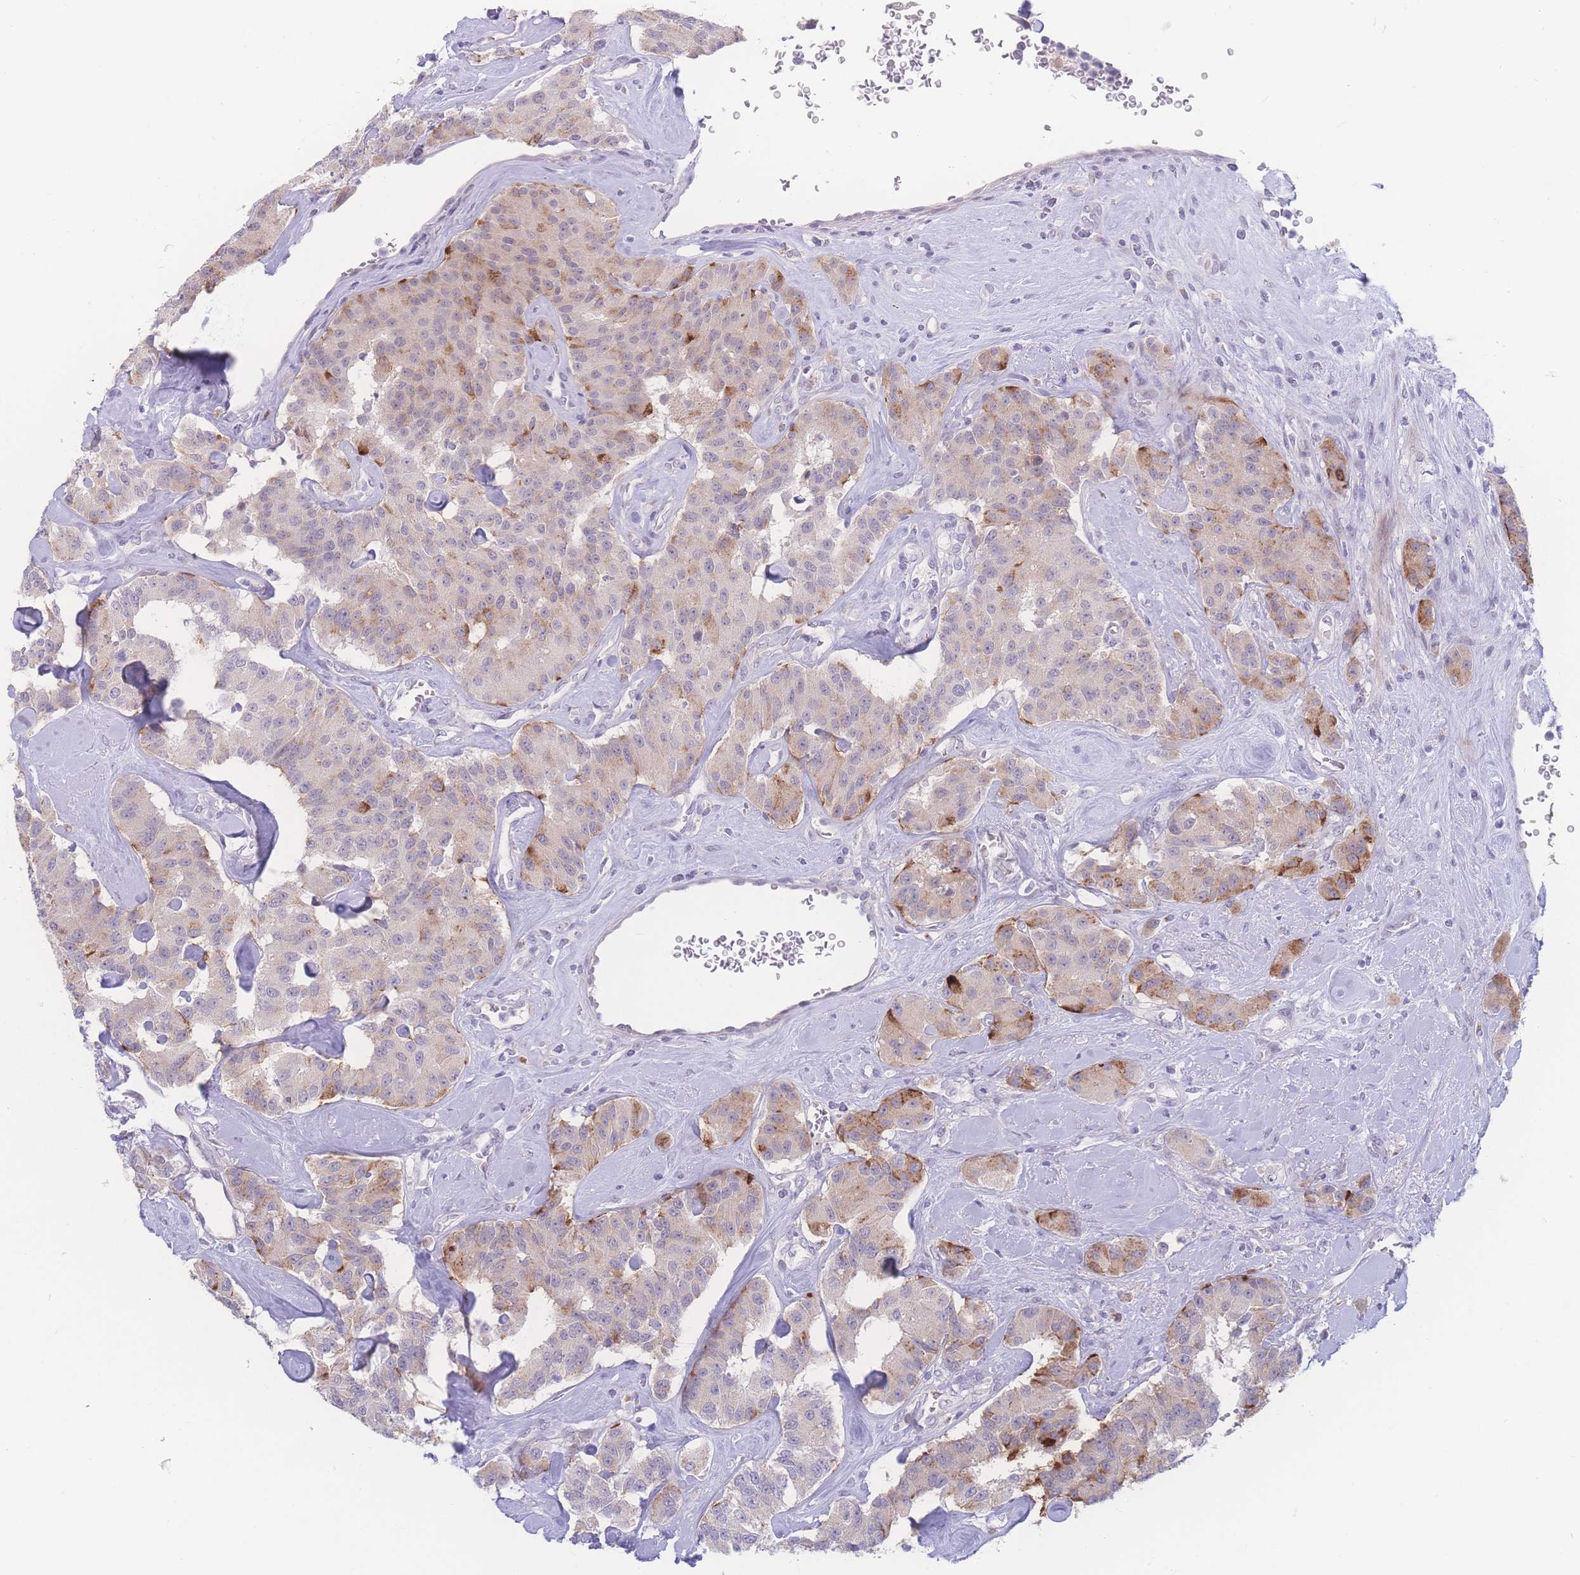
{"staining": {"intensity": "moderate", "quantity": "<25%", "location": "cytoplasmic/membranous"}, "tissue": "carcinoid", "cell_type": "Tumor cells", "image_type": "cancer", "snomed": [{"axis": "morphology", "description": "Carcinoid, malignant, NOS"}, {"axis": "topography", "description": "Pancreas"}], "caption": "Protein expression analysis of human carcinoid reveals moderate cytoplasmic/membranous staining in approximately <25% of tumor cells.", "gene": "PRSS22", "patient": {"sex": "male", "age": 41}}